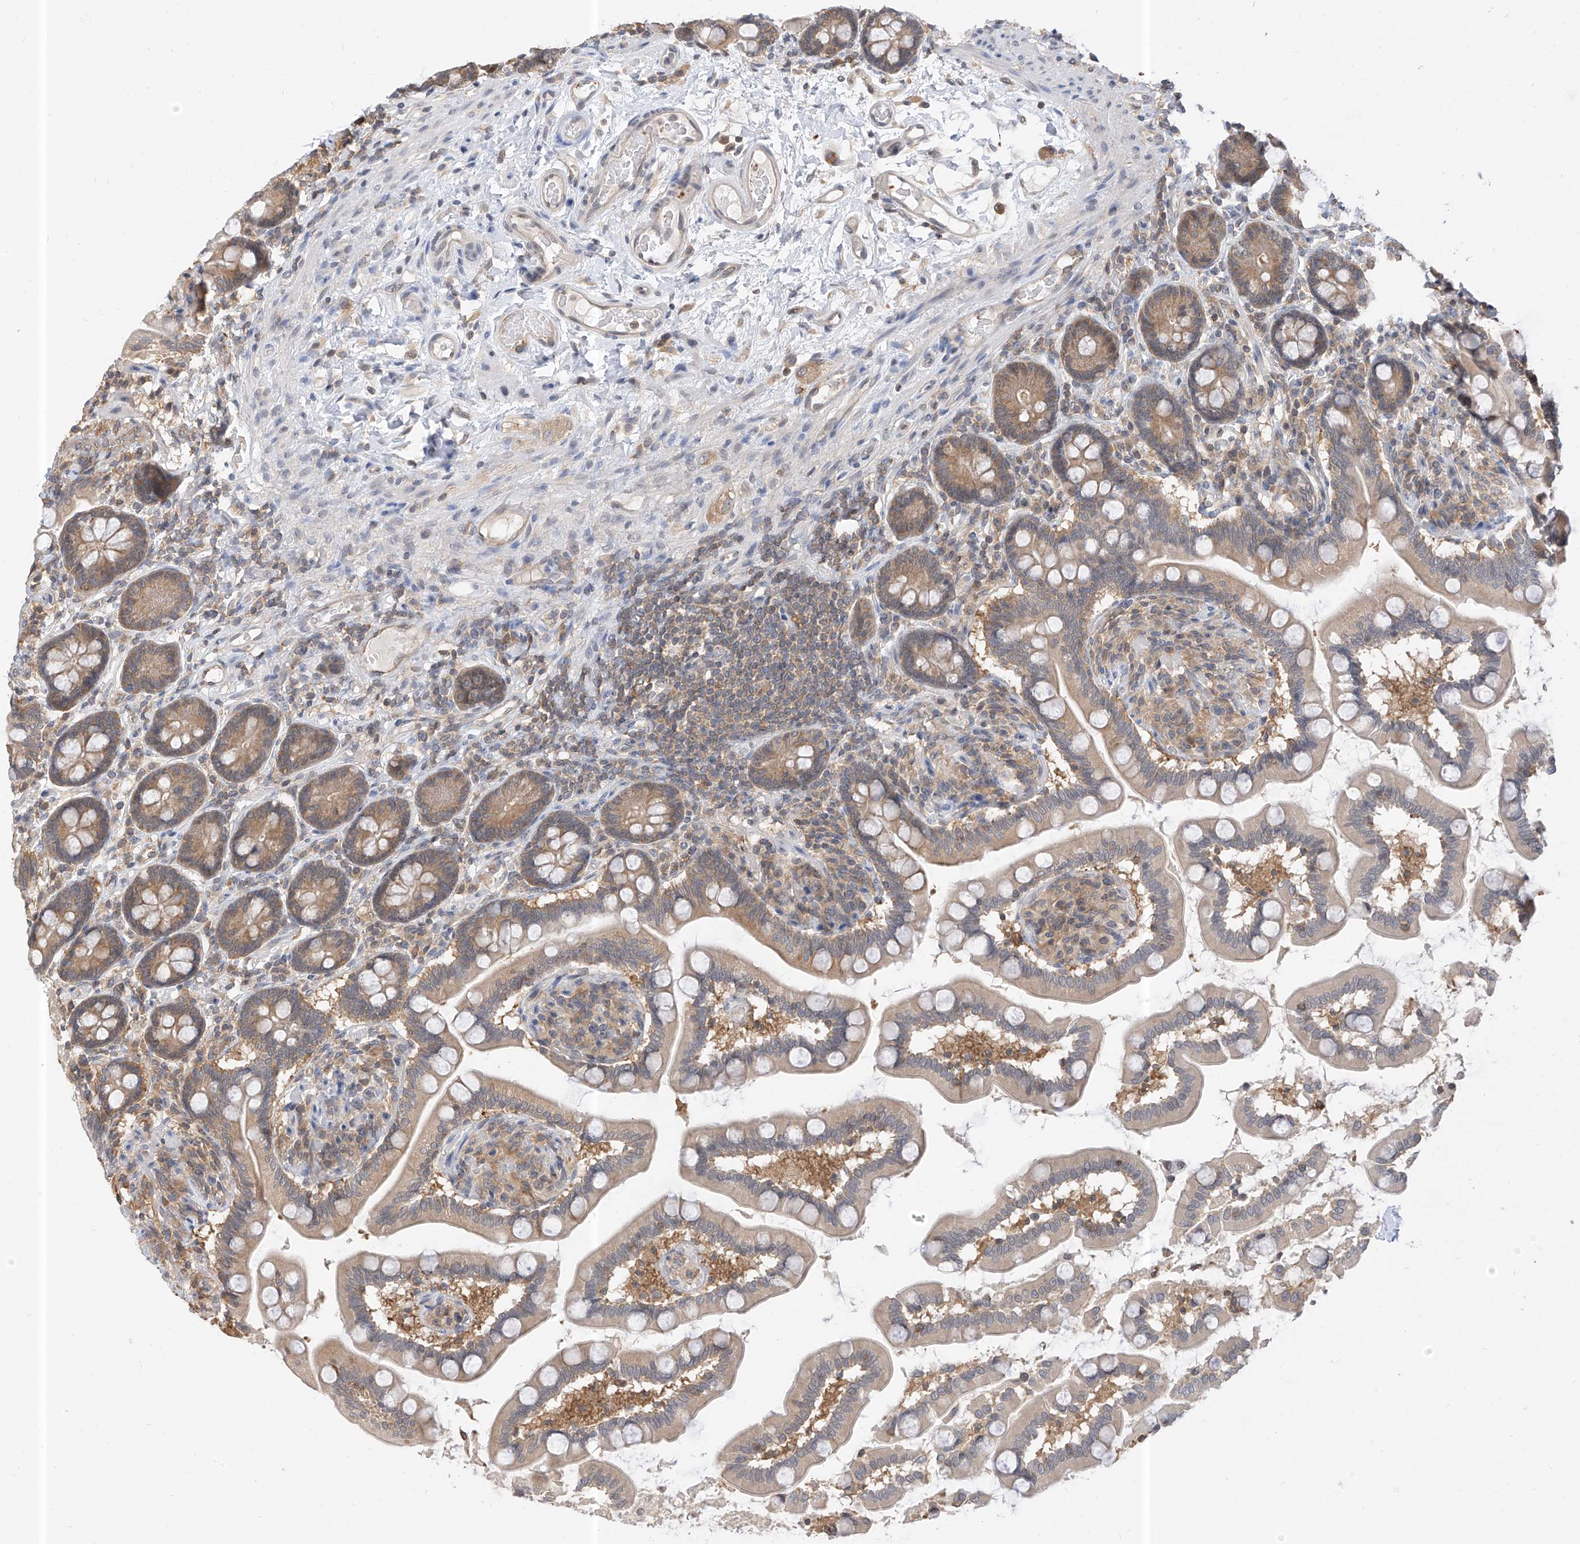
{"staining": {"intensity": "moderate", "quantity": "25%-75%", "location": "cytoplasmic/membranous"}, "tissue": "small intestine", "cell_type": "Glandular cells", "image_type": "normal", "snomed": [{"axis": "morphology", "description": "Normal tissue, NOS"}, {"axis": "topography", "description": "Small intestine"}], "caption": "Protein staining by immunohistochemistry exhibits moderate cytoplasmic/membranous staining in approximately 25%-75% of glandular cells in benign small intestine. The staining is performed using DAB (3,3'-diaminobenzidine) brown chromogen to label protein expression. The nuclei are counter-stained blue using hematoxylin.", "gene": "PPA2", "patient": {"sex": "female", "age": 64}}